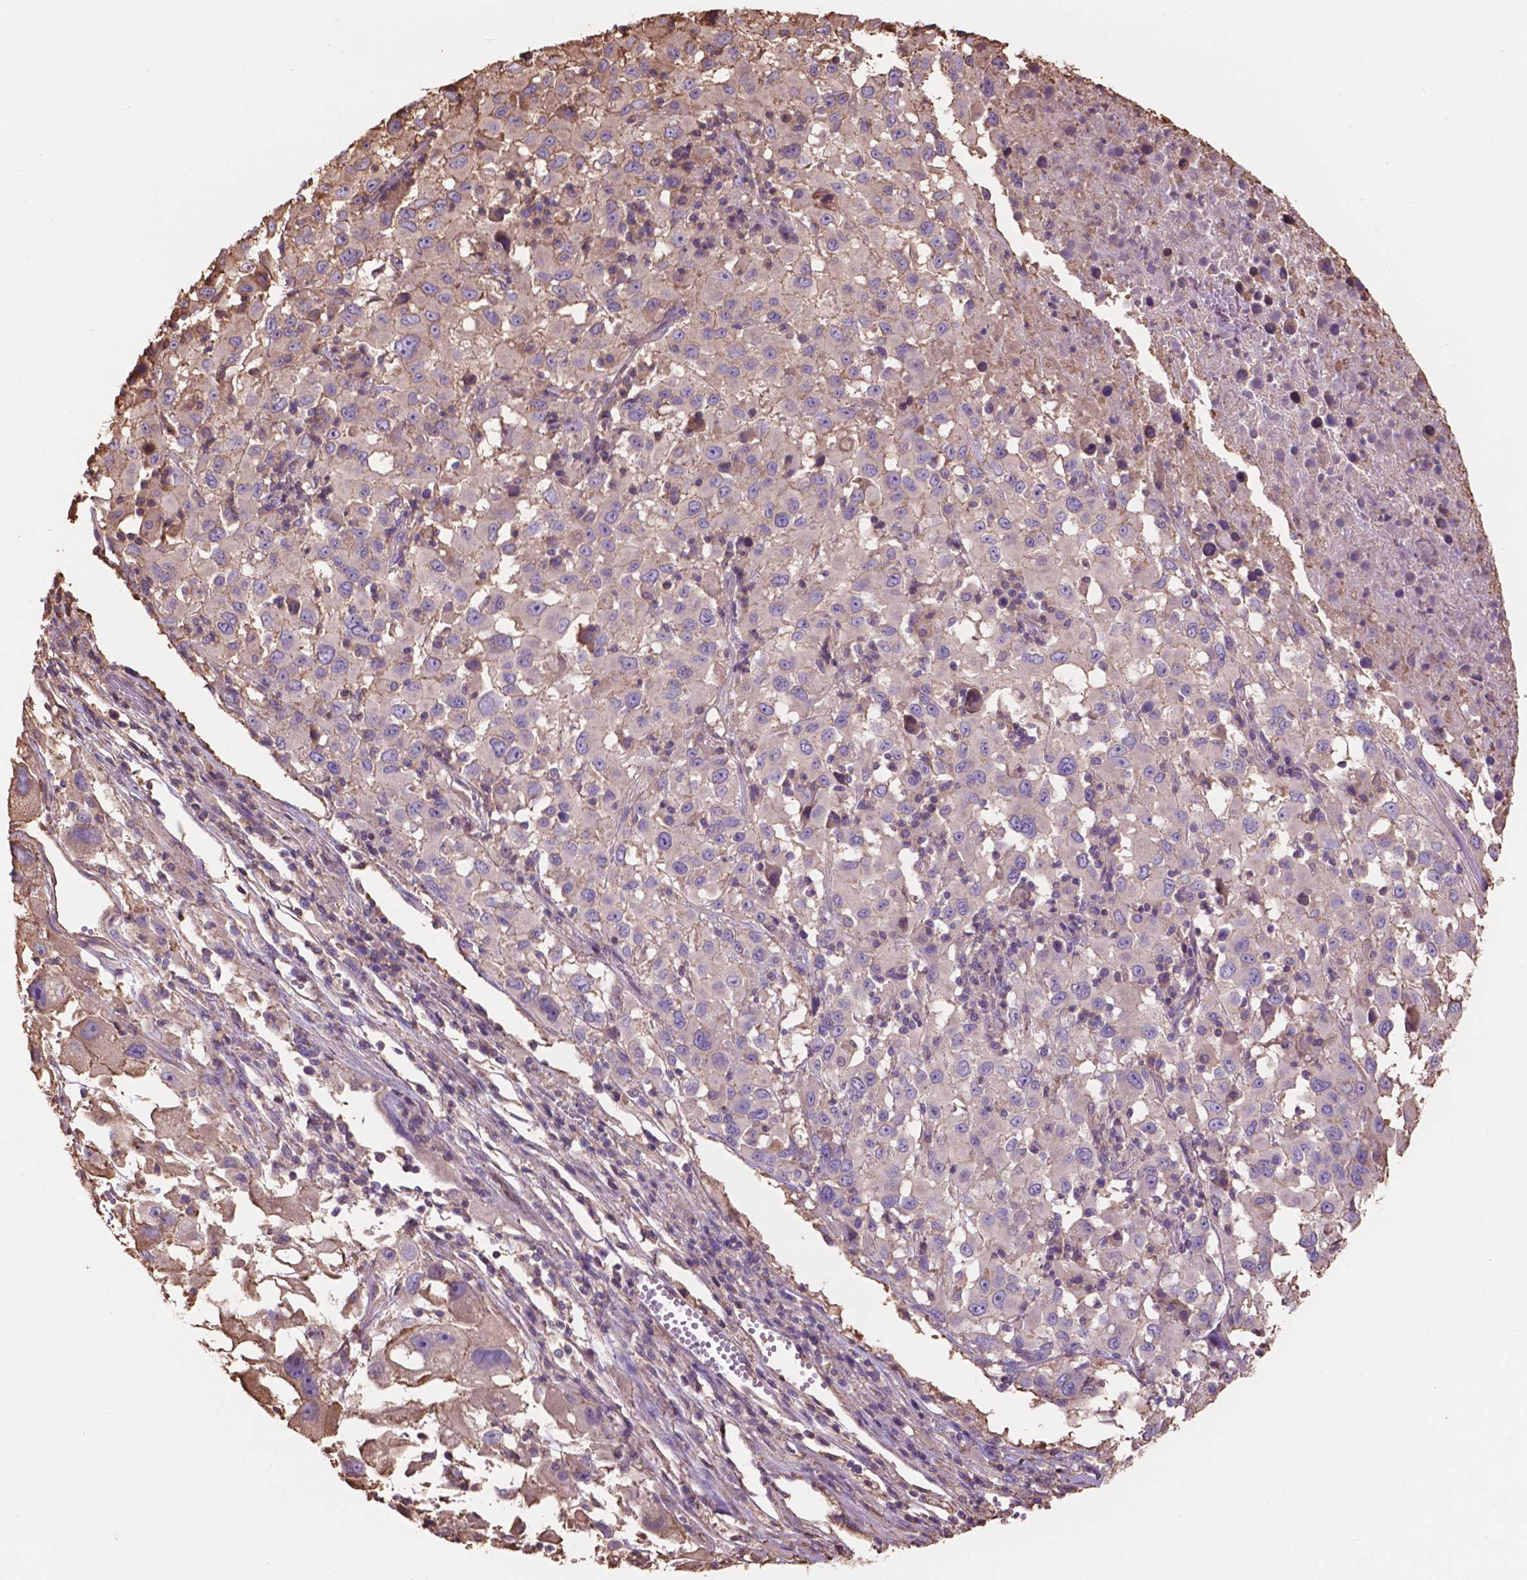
{"staining": {"intensity": "negative", "quantity": "none", "location": "none"}, "tissue": "melanoma", "cell_type": "Tumor cells", "image_type": "cancer", "snomed": [{"axis": "morphology", "description": "Malignant melanoma, Metastatic site"}, {"axis": "topography", "description": "Soft tissue"}], "caption": "High power microscopy histopathology image of an immunohistochemistry (IHC) micrograph of malignant melanoma (metastatic site), revealing no significant expression in tumor cells.", "gene": "NIPA2", "patient": {"sex": "male", "age": 50}}